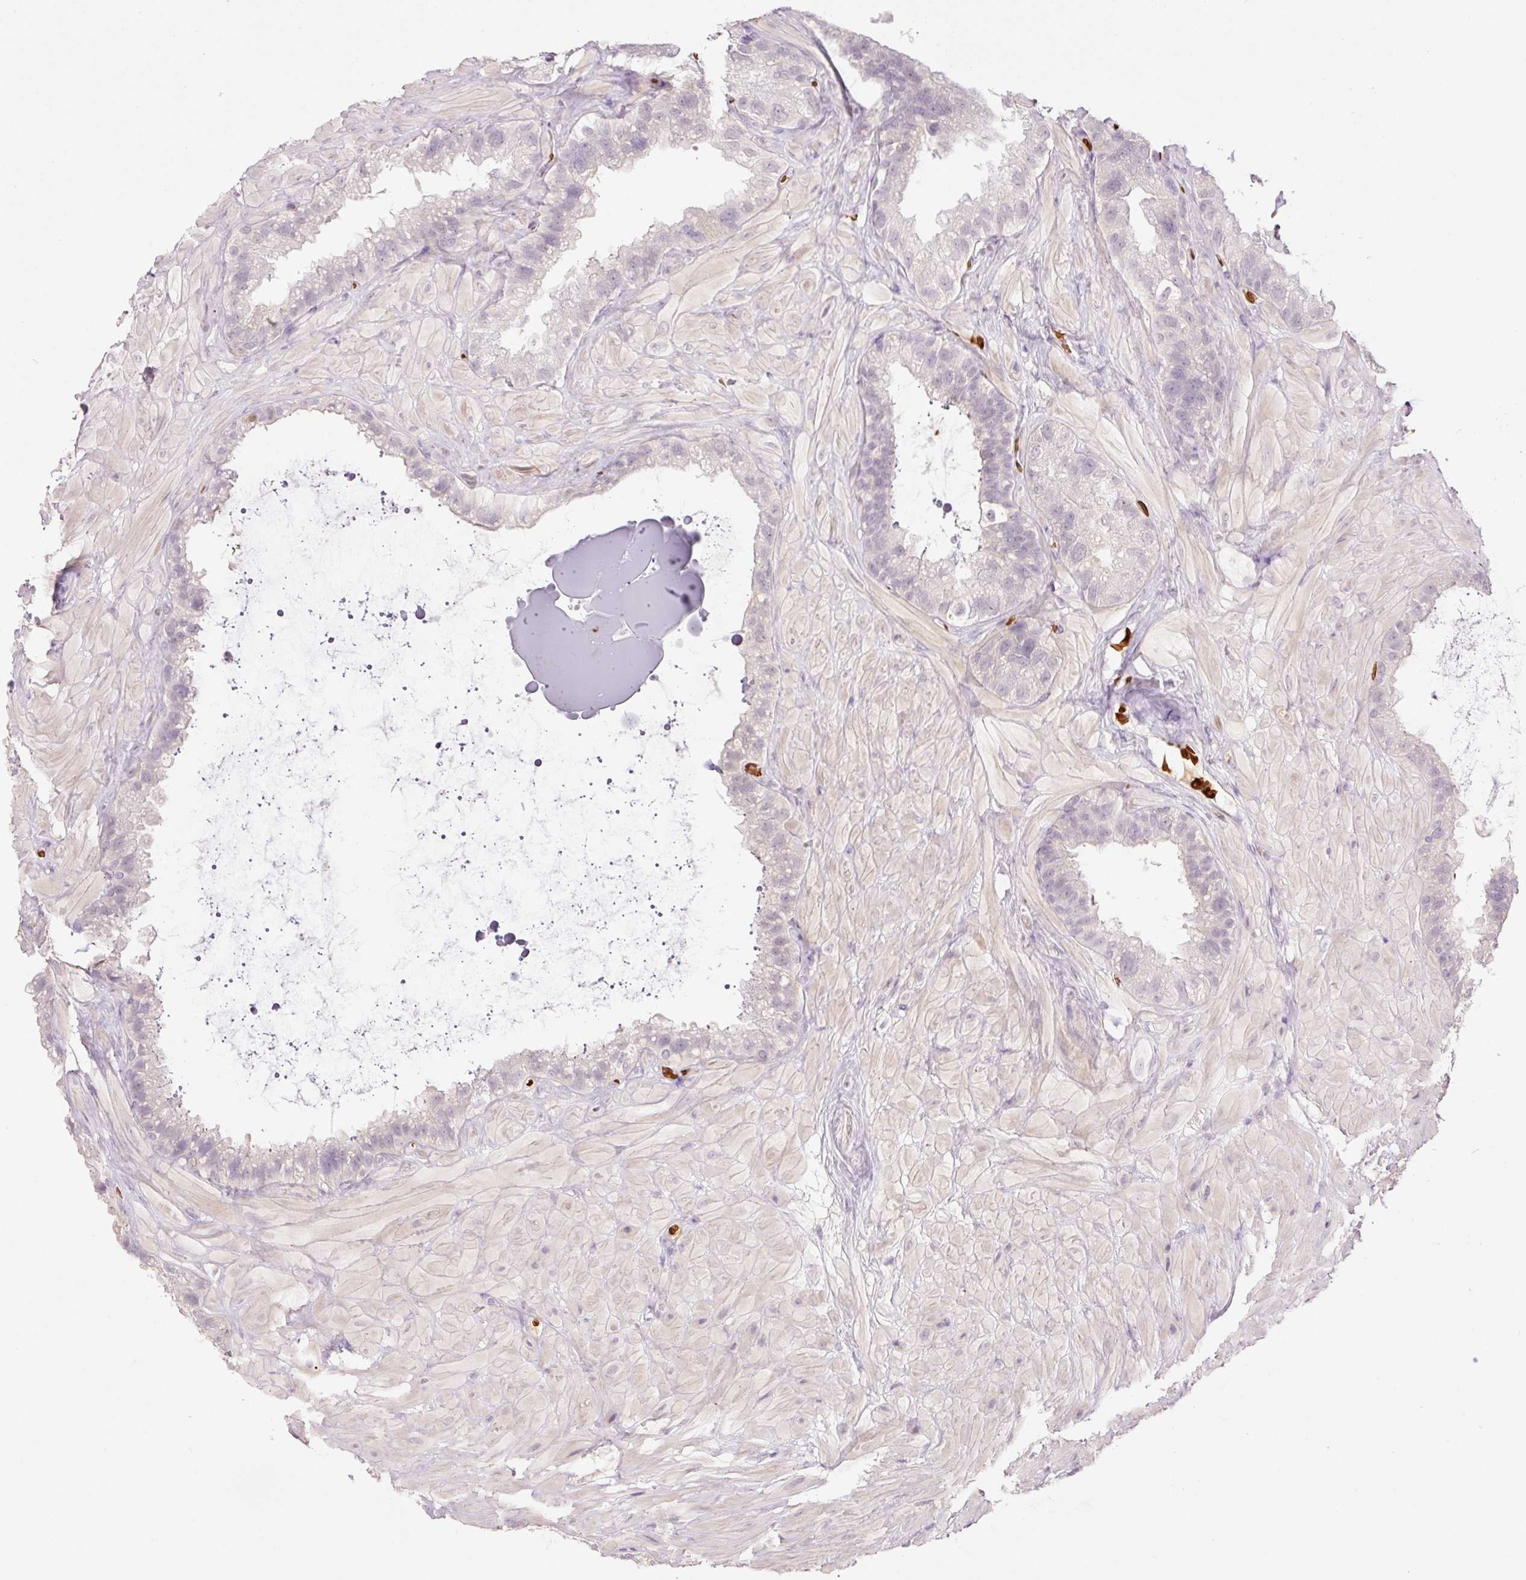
{"staining": {"intensity": "negative", "quantity": "none", "location": "none"}, "tissue": "seminal vesicle", "cell_type": "Glandular cells", "image_type": "normal", "snomed": [{"axis": "morphology", "description": "Normal tissue, NOS"}, {"axis": "topography", "description": "Seminal veicle"}, {"axis": "topography", "description": "Peripheral nerve tissue"}], "caption": "This is a micrograph of immunohistochemistry staining of benign seminal vesicle, which shows no staining in glandular cells.", "gene": "LY6G6D", "patient": {"sex": "male", "age": 76}}